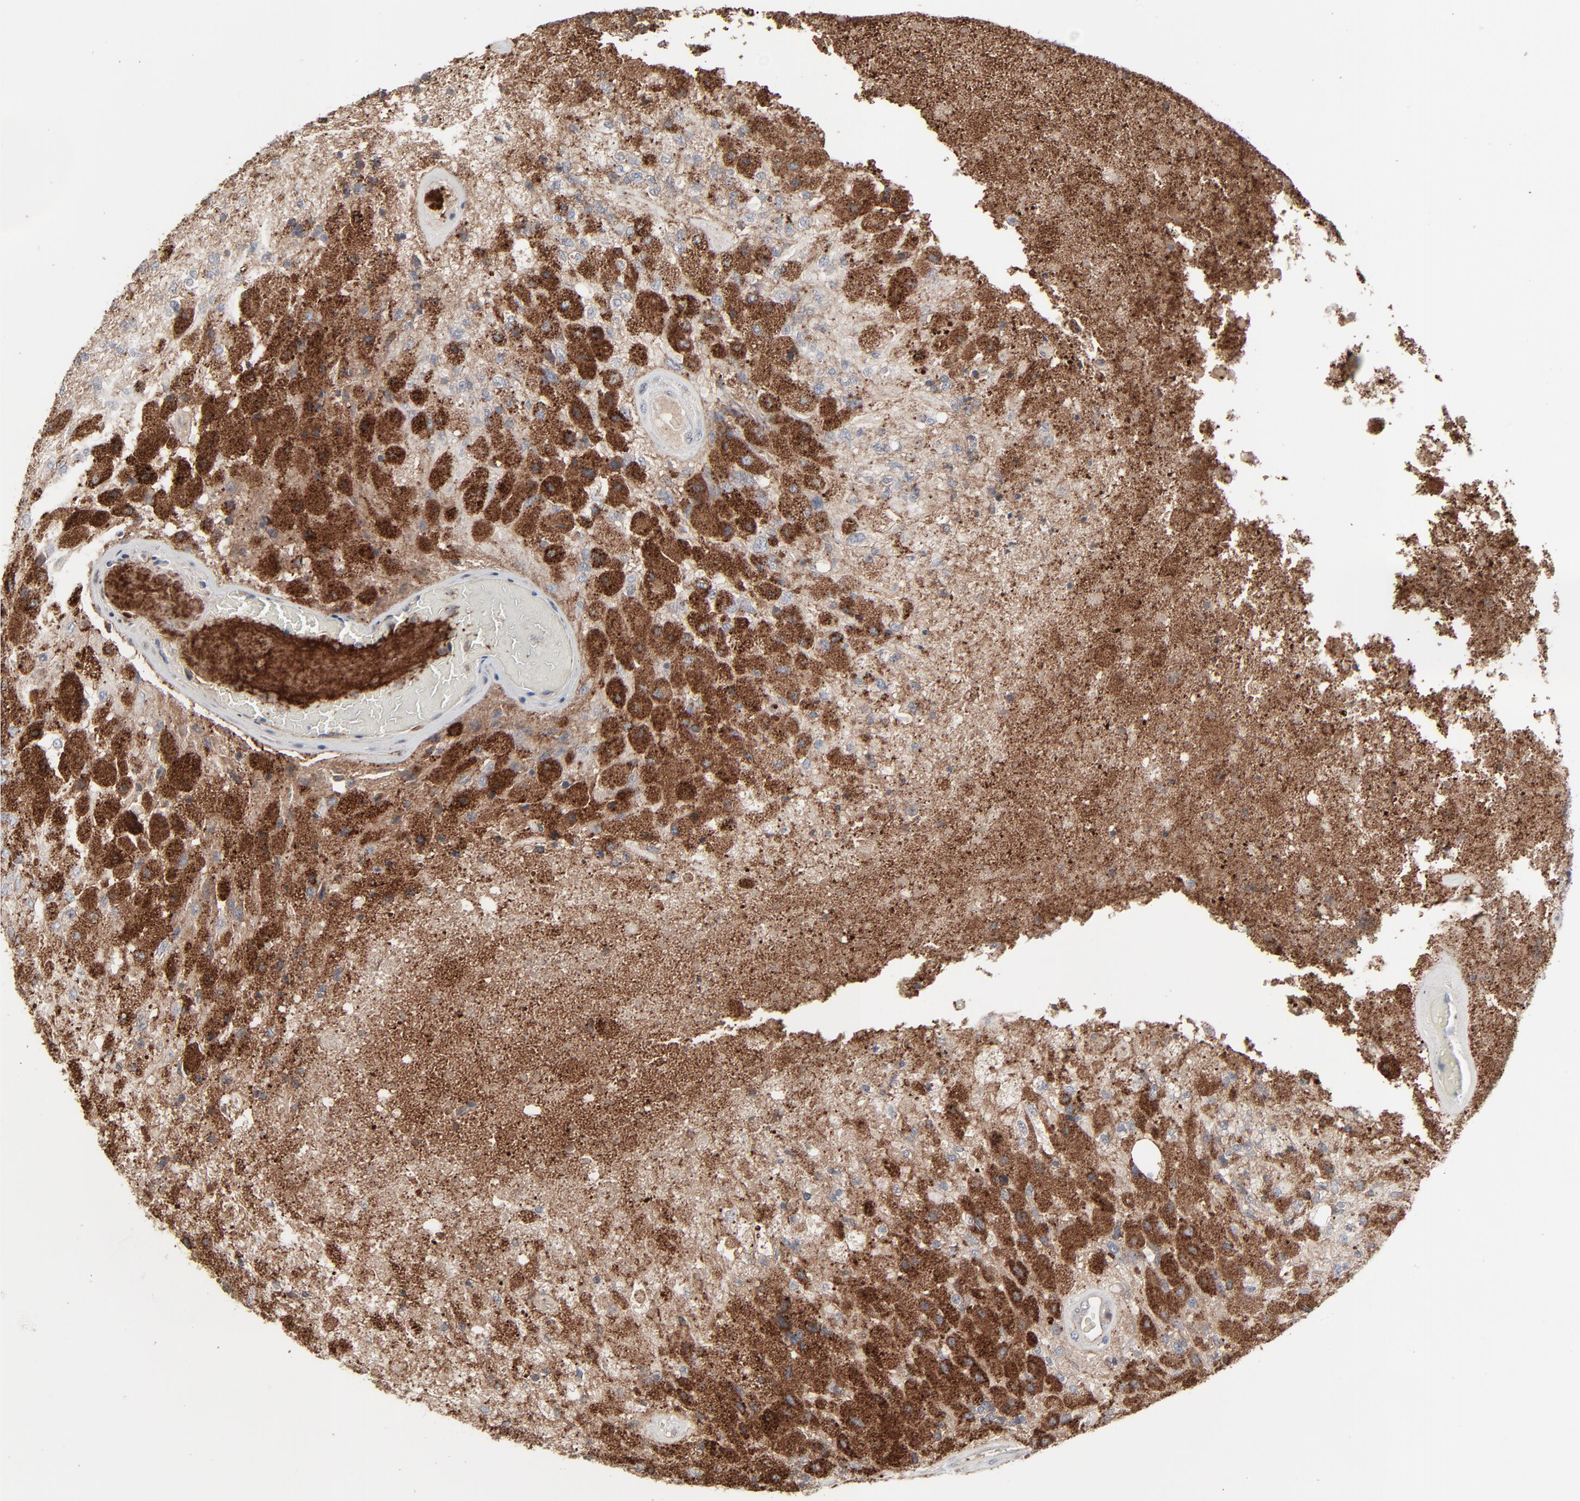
{"staining": {"intensity": "strong", "quantity": ">75%", "location": "cytoplasmic/membranous"}, "tissue": "glioma", "cell_type": "Tumor cells", "image_type": "cancer", "snomed": [{"axis": "morphology", "description": "Normal tissue, NOS"}, {"axis": "morphology", "description": "Glioma, malignant, High grade"}, {"axis": "topography", "description": "Cerebral cortex"}], "caption": "Strong cytoplasmic/membranous positivity is present in about >75% of tumor cells in glioma.", "gene": "JAM3", "patient": {"sex": "male", "age": 77}}